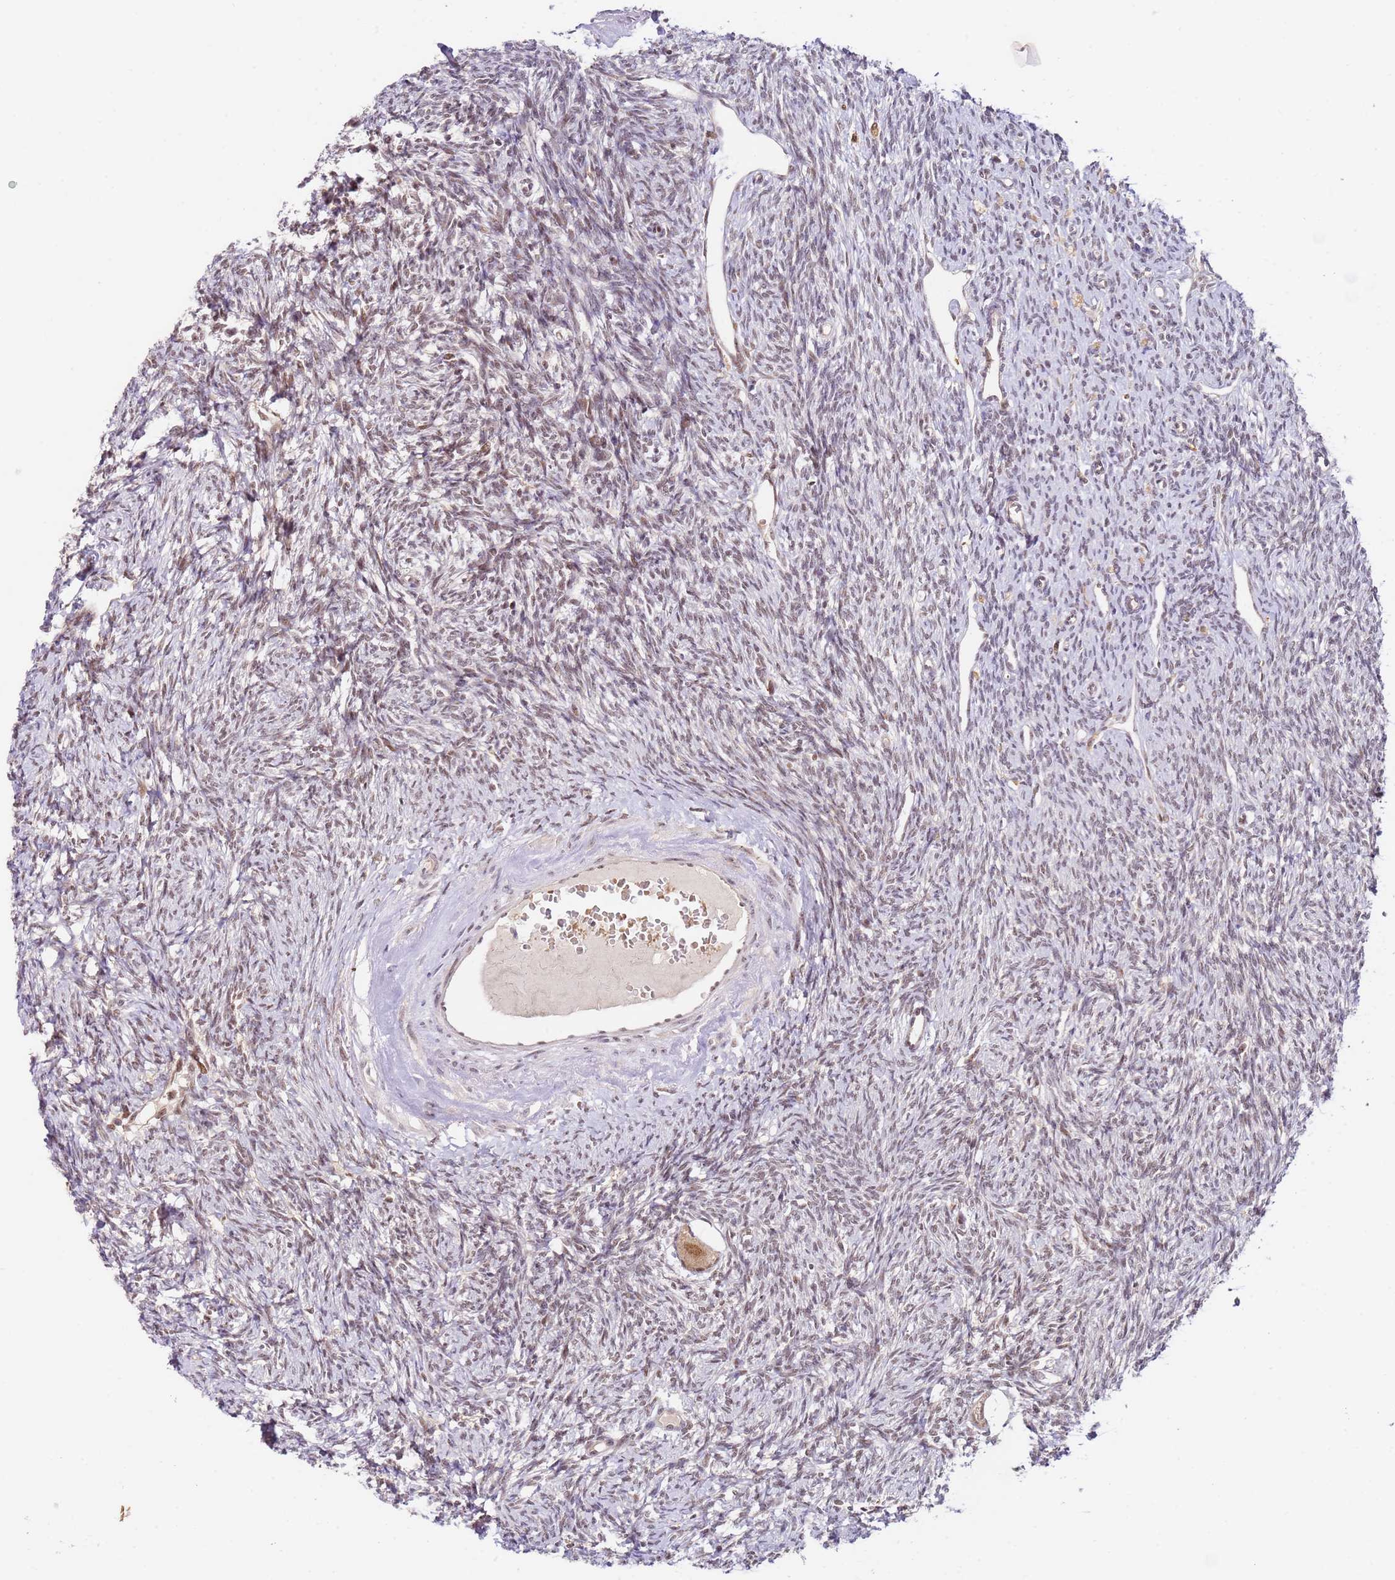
{"staining": {"intensity": "weak", "quantity": "25%-75%", "location": "nuclear"}, "tissue": "ovary", "cell_type": "Follicle cells", "image_type": "normal", "snomed": [{"axis": "morphology", "description": "Normal tissue, NOS"}, {"axis": "morphology", "description": "Cyst, NOS"}, {"axis": "topography", "description": "Ovary"}], "caption": "The histopathology image displays staining of normal ovary, revealing weak nuclear protein expression (brown color) within follicle cells.", "gene": "LGALSL", "patient": {"sex": "female", "age": 33}}